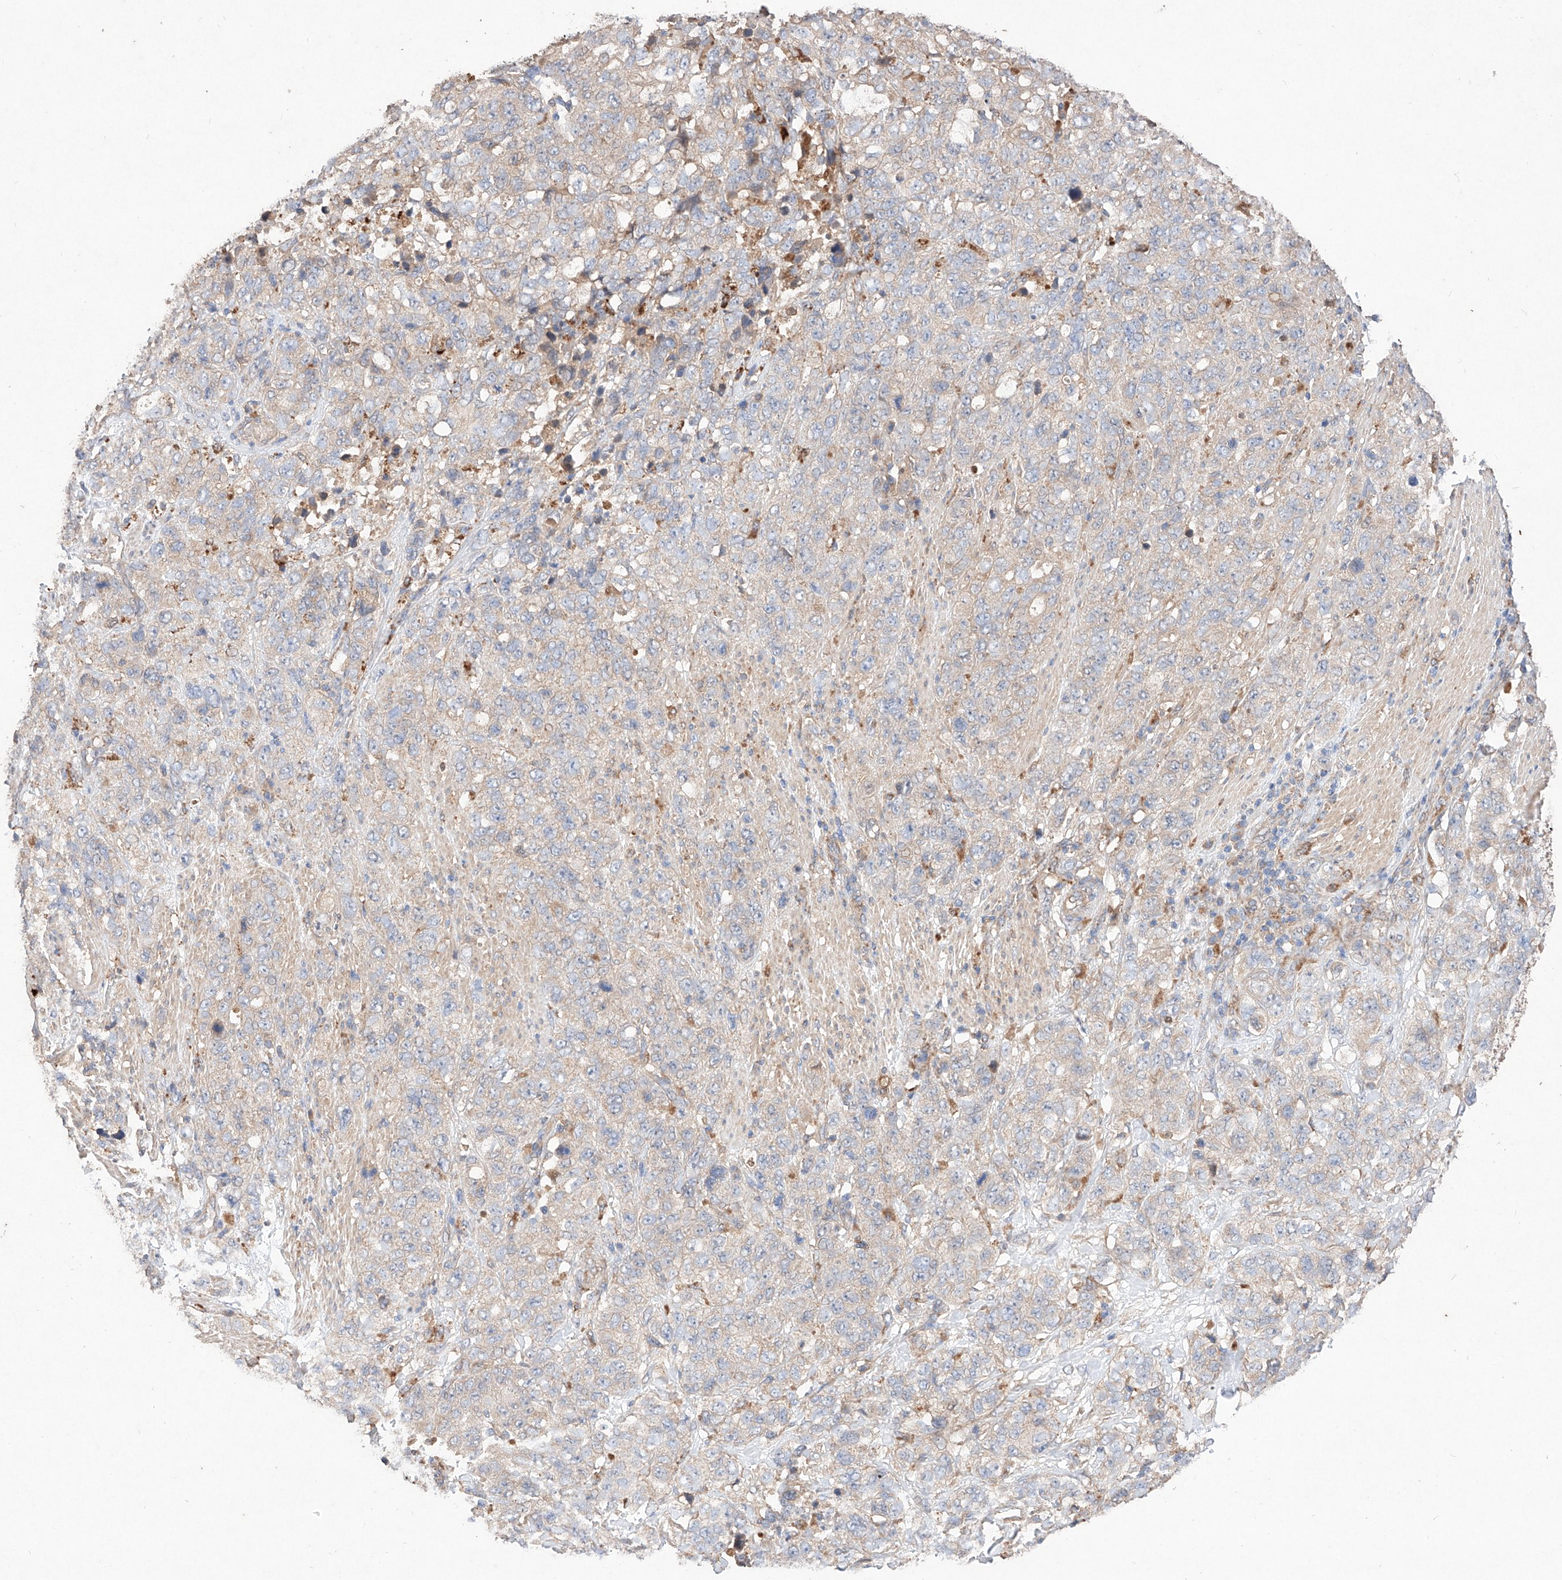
{"staining": {"intensity": "negative", "quantity": "none", "location": "none"}, "tissue": "stomach cancer", "cell_type": "Tumor cells", "image_type": "cancer", "snomed": [{"axis": "morphology", "description": "Adenocarcinoma, NOS"}, {"axis": "topography", "description": "Stomach"}], "caption": "Tumor cells are negative for protein expression in human adenocarcinoma (stomach). (DAB immunohistochemistry (IHC), high magnification).", "gene": "C6orf62", "patient": {"sex": "male", "age": 48}}